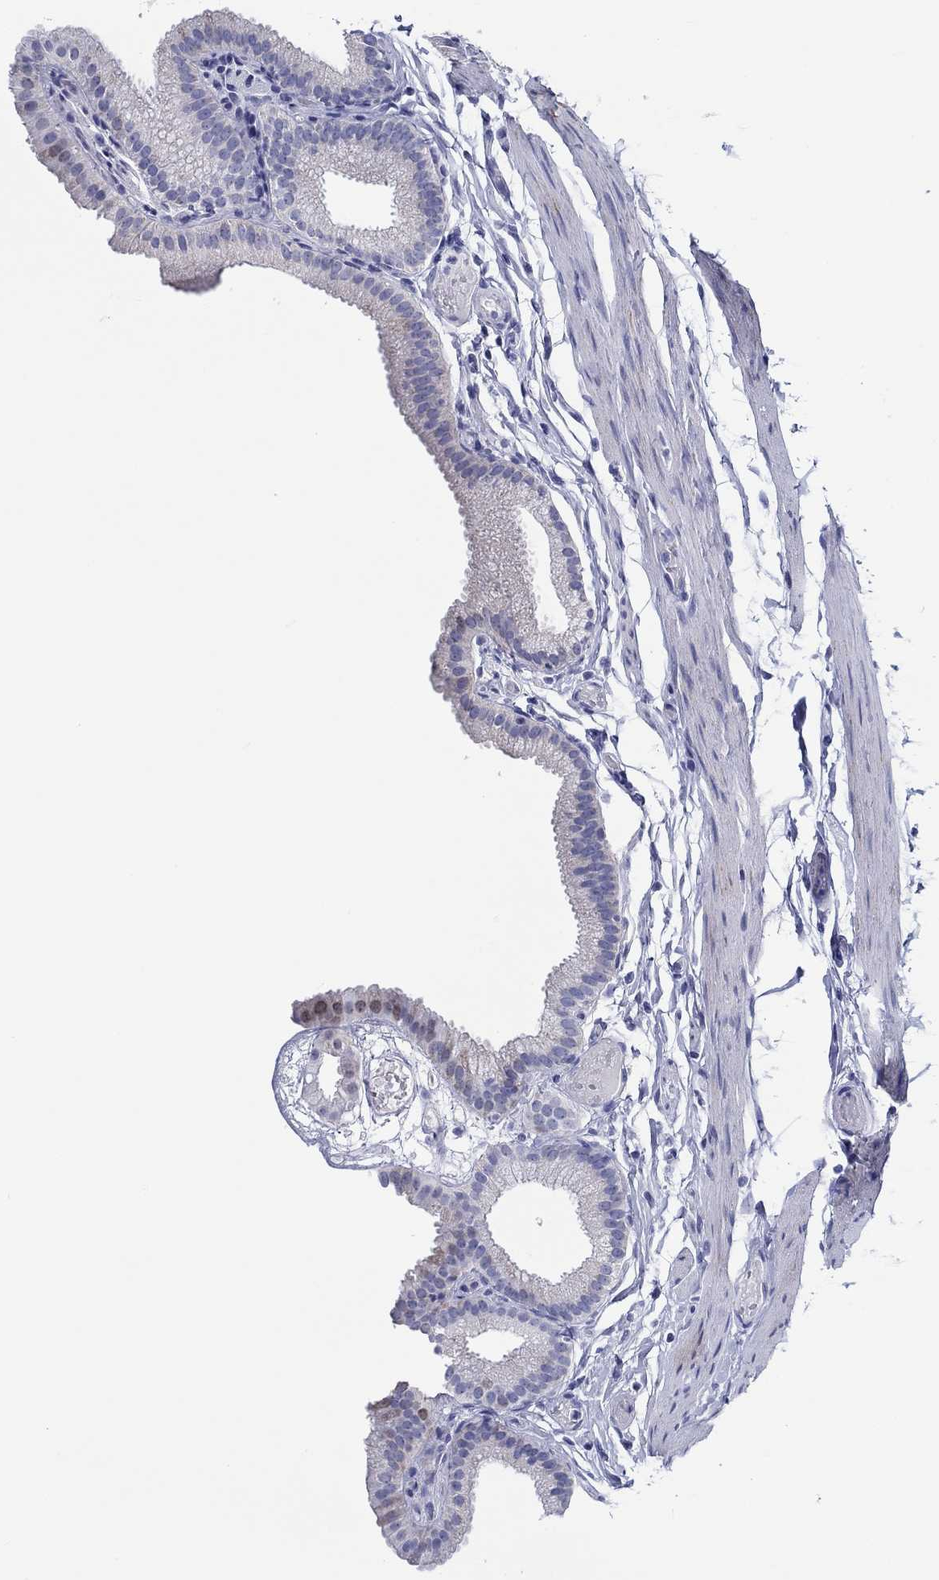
{"staining": {"intensity": "weak", "quantity": "<25%", "location": "cytoplasmic/membranous,nuclear"}, "tissue": "gallbladder", "cell_type": "Glandular cells", "image_type": "normal", "snomed": [{"axis": "morphology", "description": "Normal tissue, NOS"}, {"axis": "topography", "description": "Gallbladder"}], "caption": "An immunohistochemistry (IHC) micrograph of benign gallbladder is shown. There is no staining in glandular cells of gallbladder. Brightfield microscopy of immunohistochemistry stained with DAB (brown) and hematoxylin (blue), captured at high magnification.", "gene": "H1", "patient": {"sex": "female", "age": 45}}